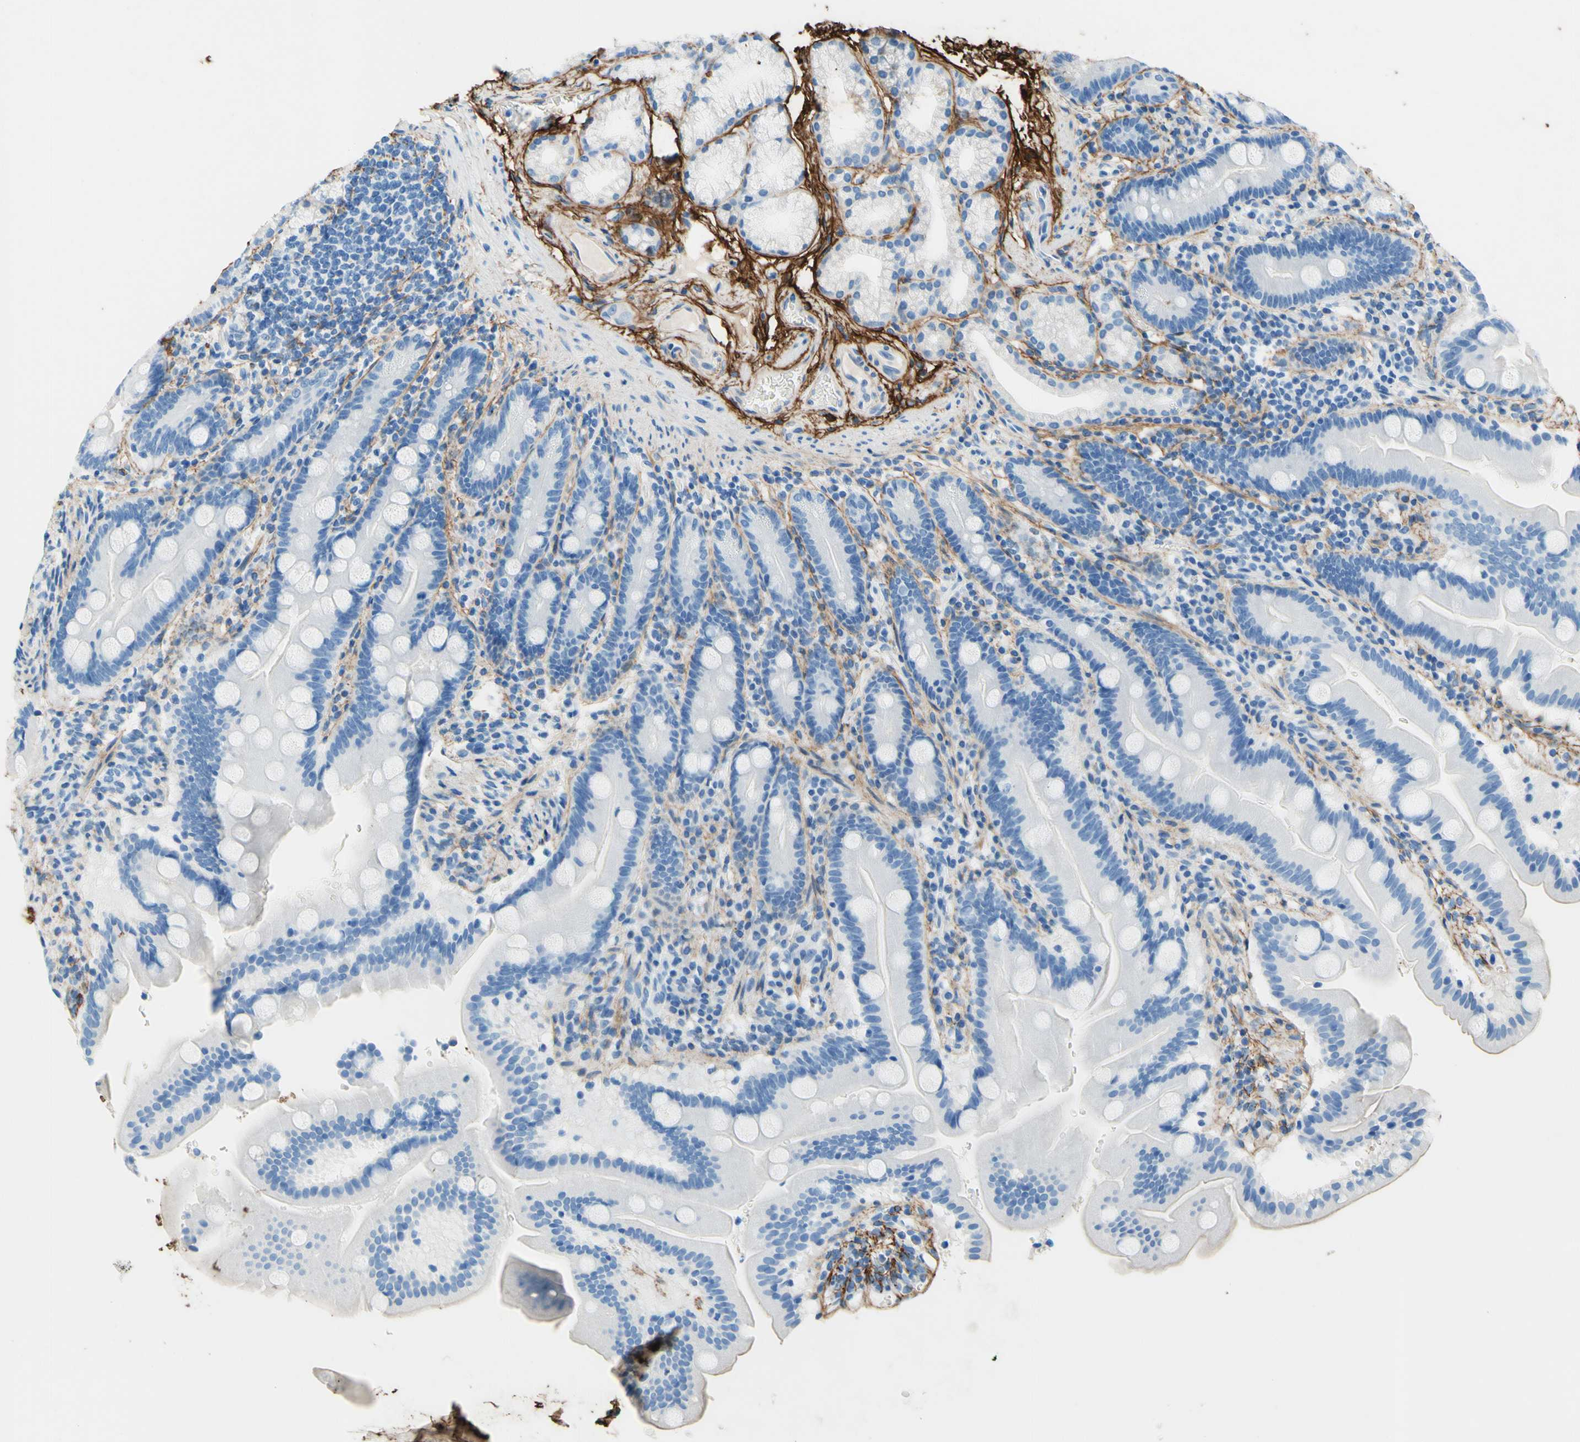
{"staining": {"intensity": "negative", "quantity": "none", "location": "none"}, "tissue": "duodenum", "cell_type": "Glandular cells", "image_type": "normal", "snomed": [{"axis": "morphology", "description": "Normal tissue, NOS"}, {"axis": "topography", "description": "Duodenum"}], "caption": "A photomicrograph of duodenum stained for a protein displays no brown staining in glandular cells. Brightfield microscopy of IHC stained with DAB (brown) and hematoxylin (blue), captured at high magnification.", "gene": "MFAP5", "patient": {"sex": "male", "age": 54}}